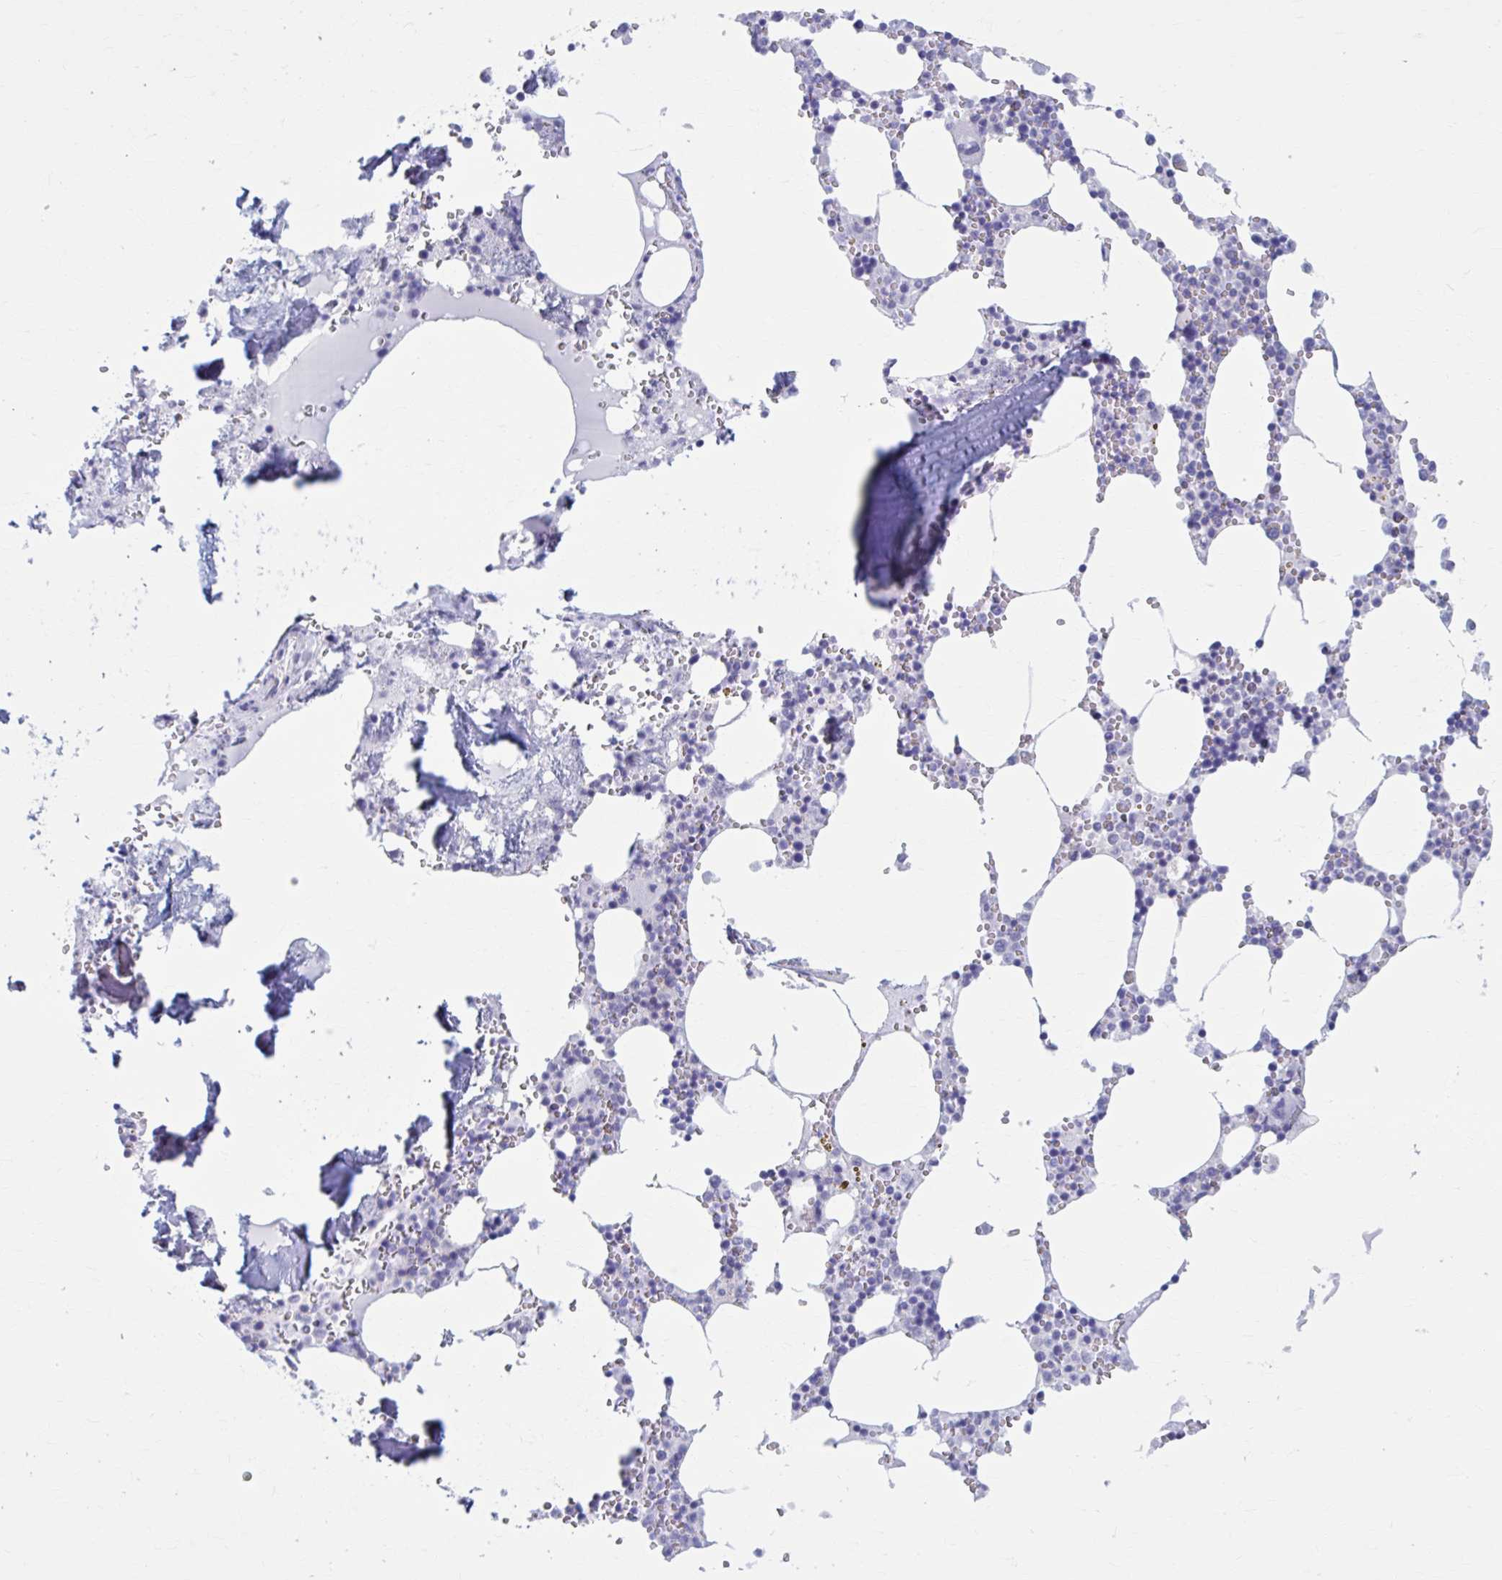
{"staining": {"intensity": "weak", "quantity": "25%-75%", "location": "nuclear"}, "tissue": "bone marrow", "cell_type": "Hematopoietic cells", "image_type": "normal", "snomed": [{"axis": "morphology", "description": "Normal tissue, NOS"}, {"axis": "topography", "description": "Bone marrow"}], "caption": "A brown stain highlights weak nuclear expression of a protein in hematopoietic cells of normal human bone marrow.", "gene": "CCDC105", "patient": {"sex": "male", "age": 54}}